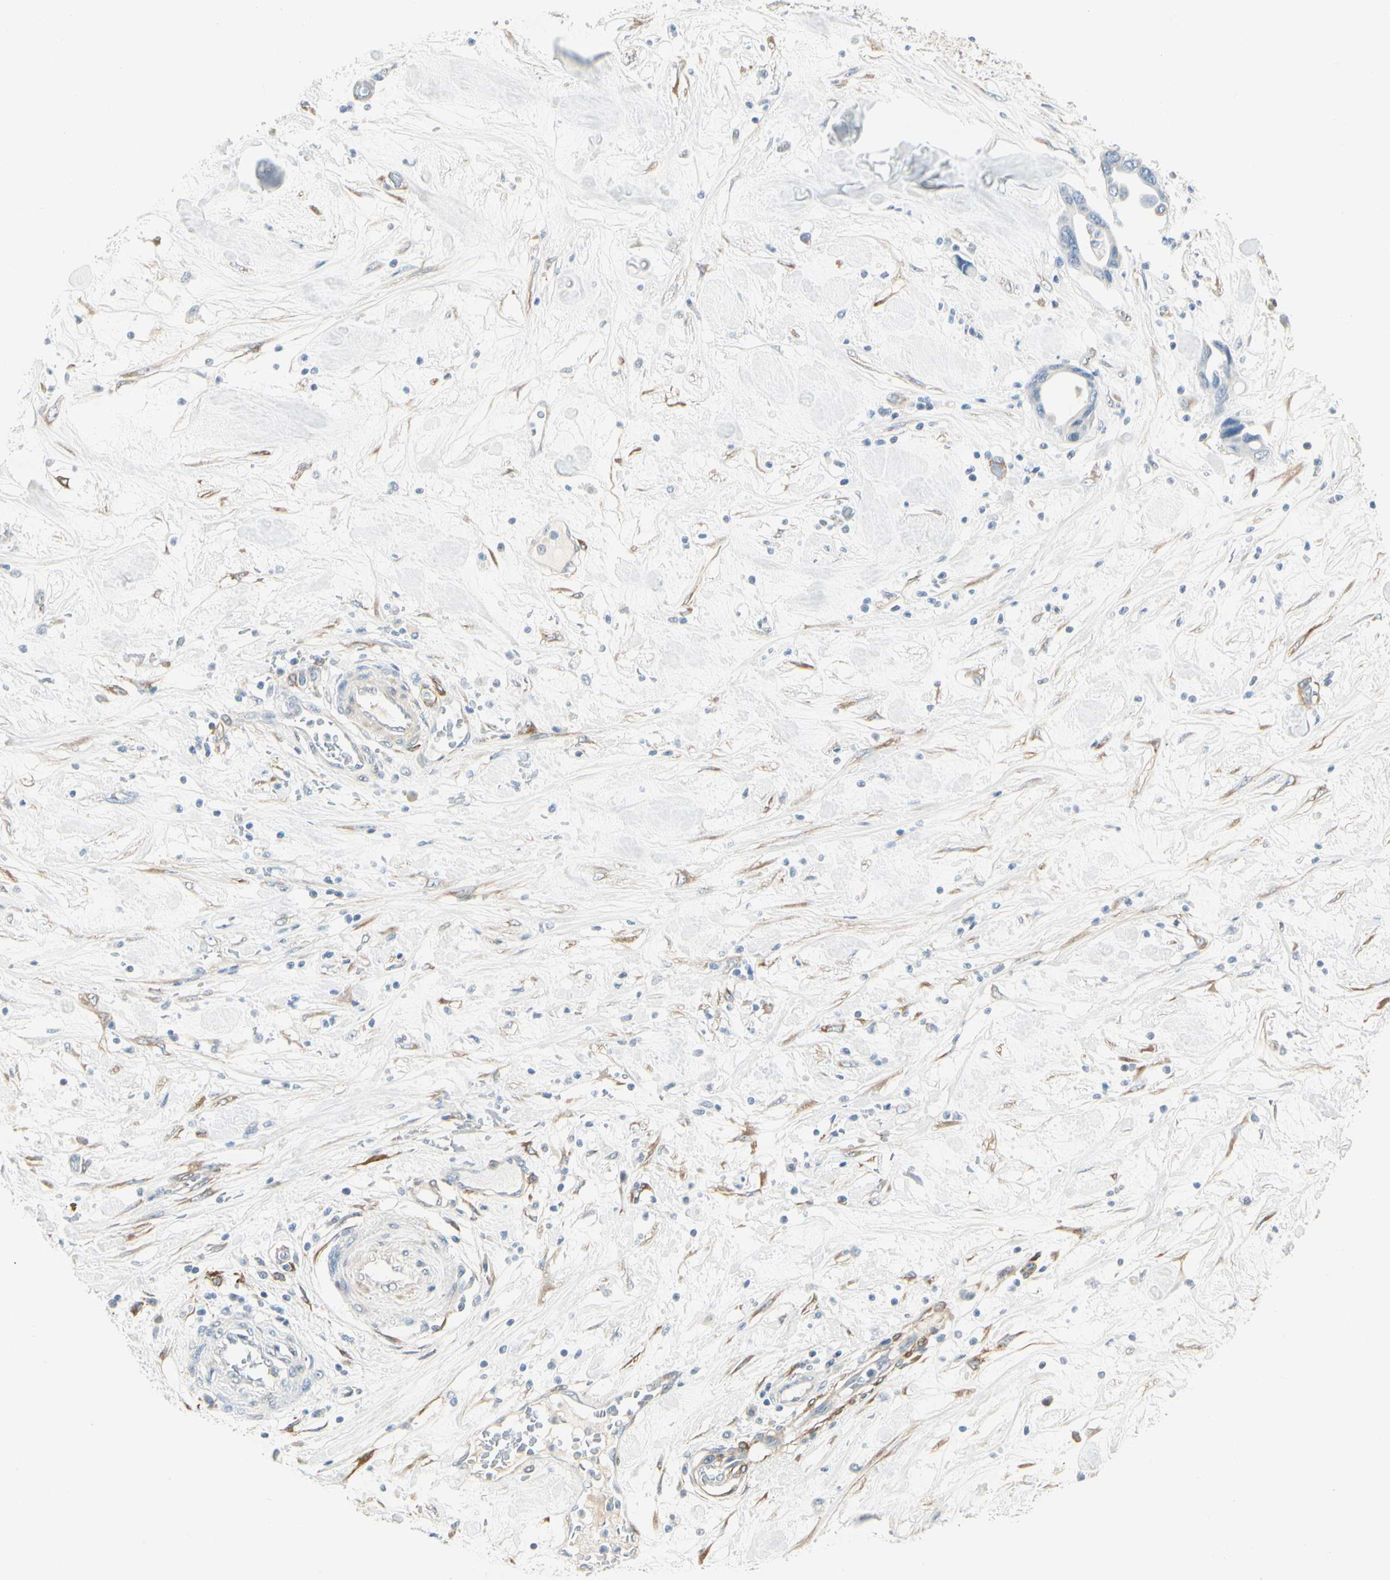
{"staining": {"intensity": "negative", "quantity": "none", "location": "none"}, "tissue": "pancreatic cancer", "cell_type": "Tumor cells", "image_type": "cancer", "snomed": [{"axis": "morphology", "description": "Adenocarcinoma, NOS"}, {"axis": "topography", "description": "Pancreas"}], "caption": "Human pancreatic cancer stained for a protein using immunohistochemistry shows no expression in tumor cells.", "gene": "AMPH", "patient": {"sex": "female", "age": 57}}